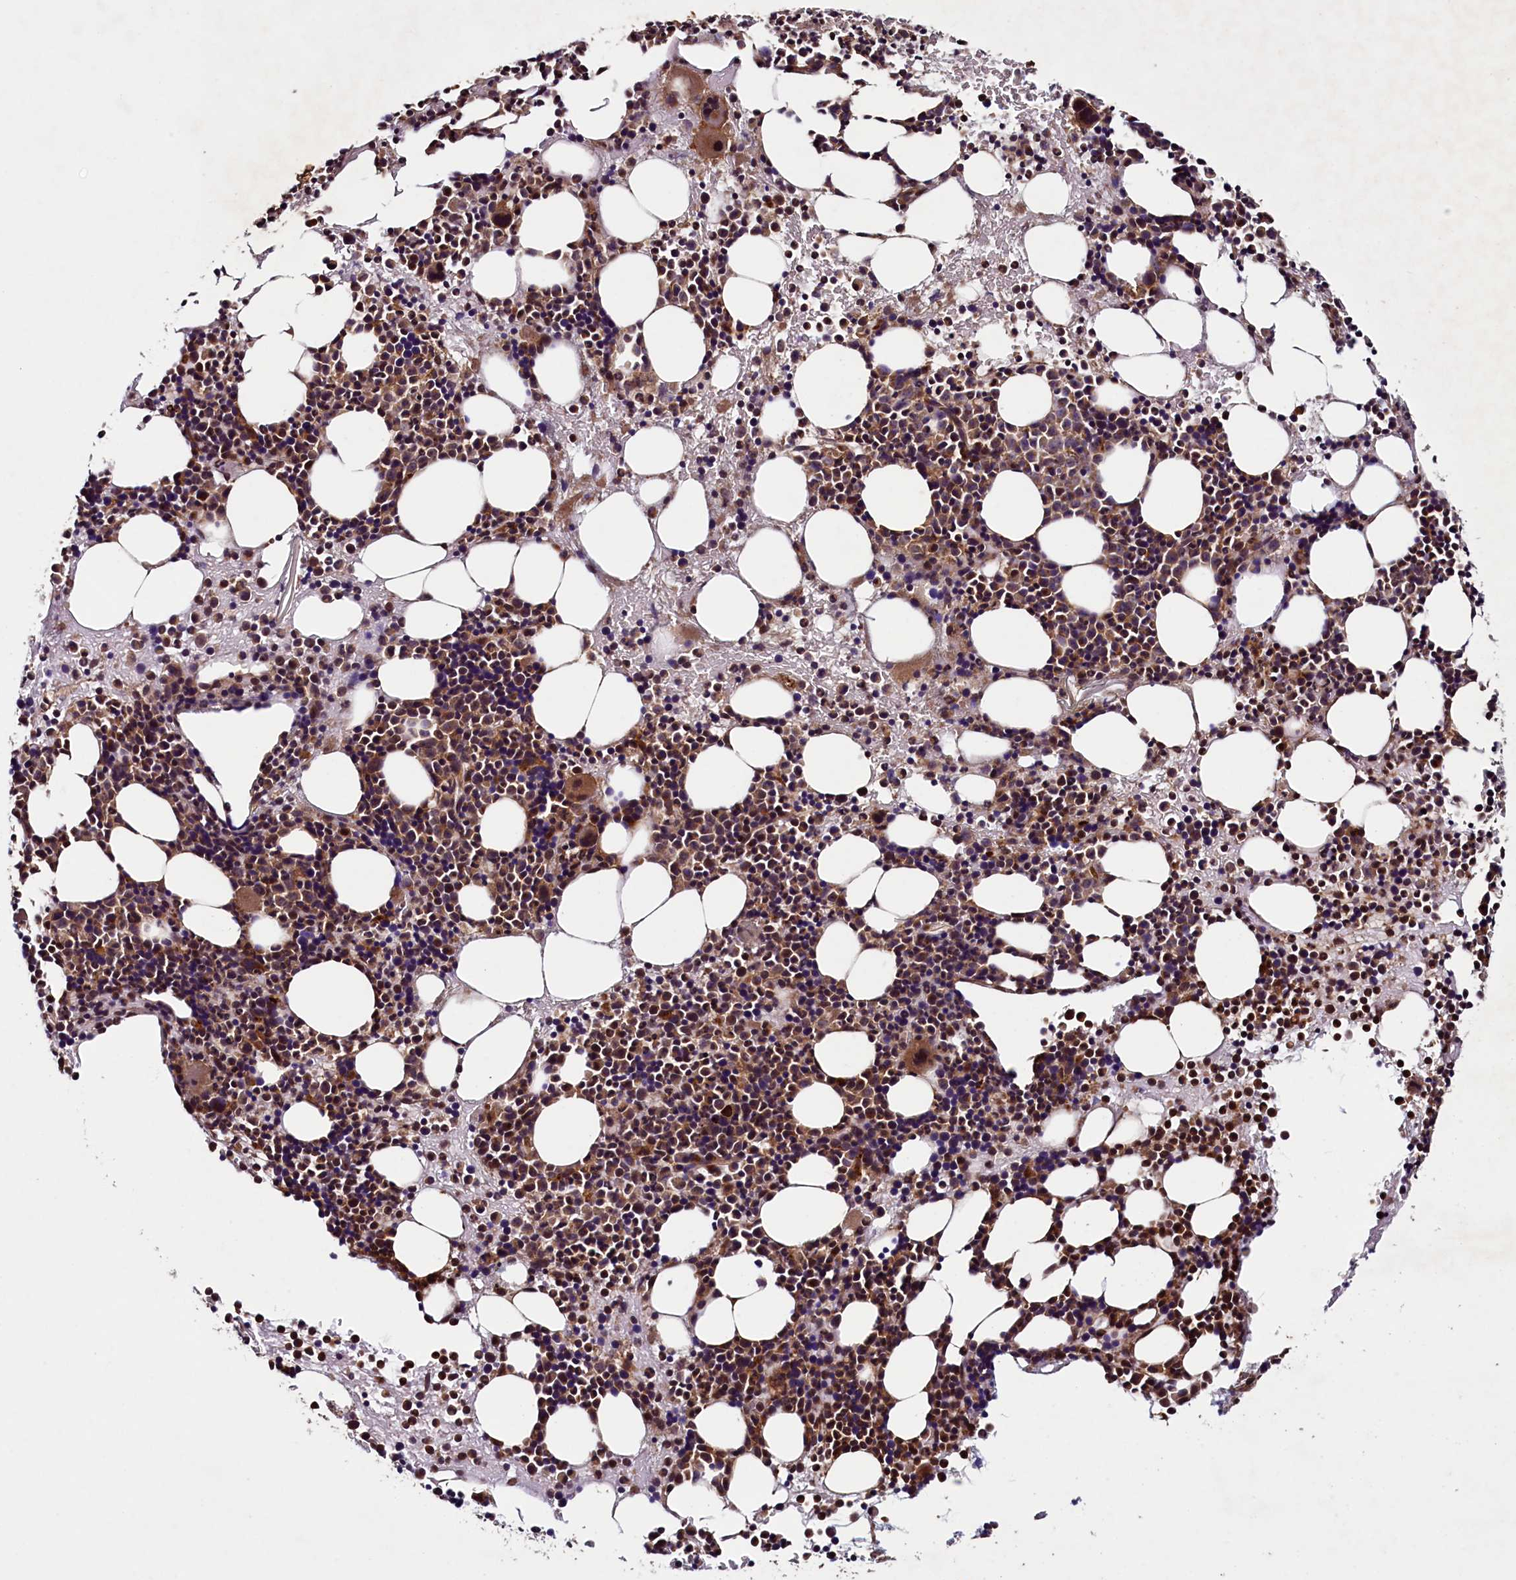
{"staining": {"intensity": "moderate", "quantity": ">75%", "location": "cytoplasmic/membranous"}, "tissue": "bone marrow", "cell_type": "Hematopoietic cells", "image_type": "normal", "snomed": [{"axis": "morphology", "description": "Normal tissue, NOS"}, {"axis": "topography", "description": "Bone marrow"}], "caption": "Bone marrow stained with DAB (3,3'-diaminobenzidine) immunohistochemistry (IHC) exhibits medium levels of moderate cytoplasmic/membranous positivity in about >75% of hematopoietic cells.", "gene": "BLTP3B", "patient": {"sex": "male", "age": 51}}